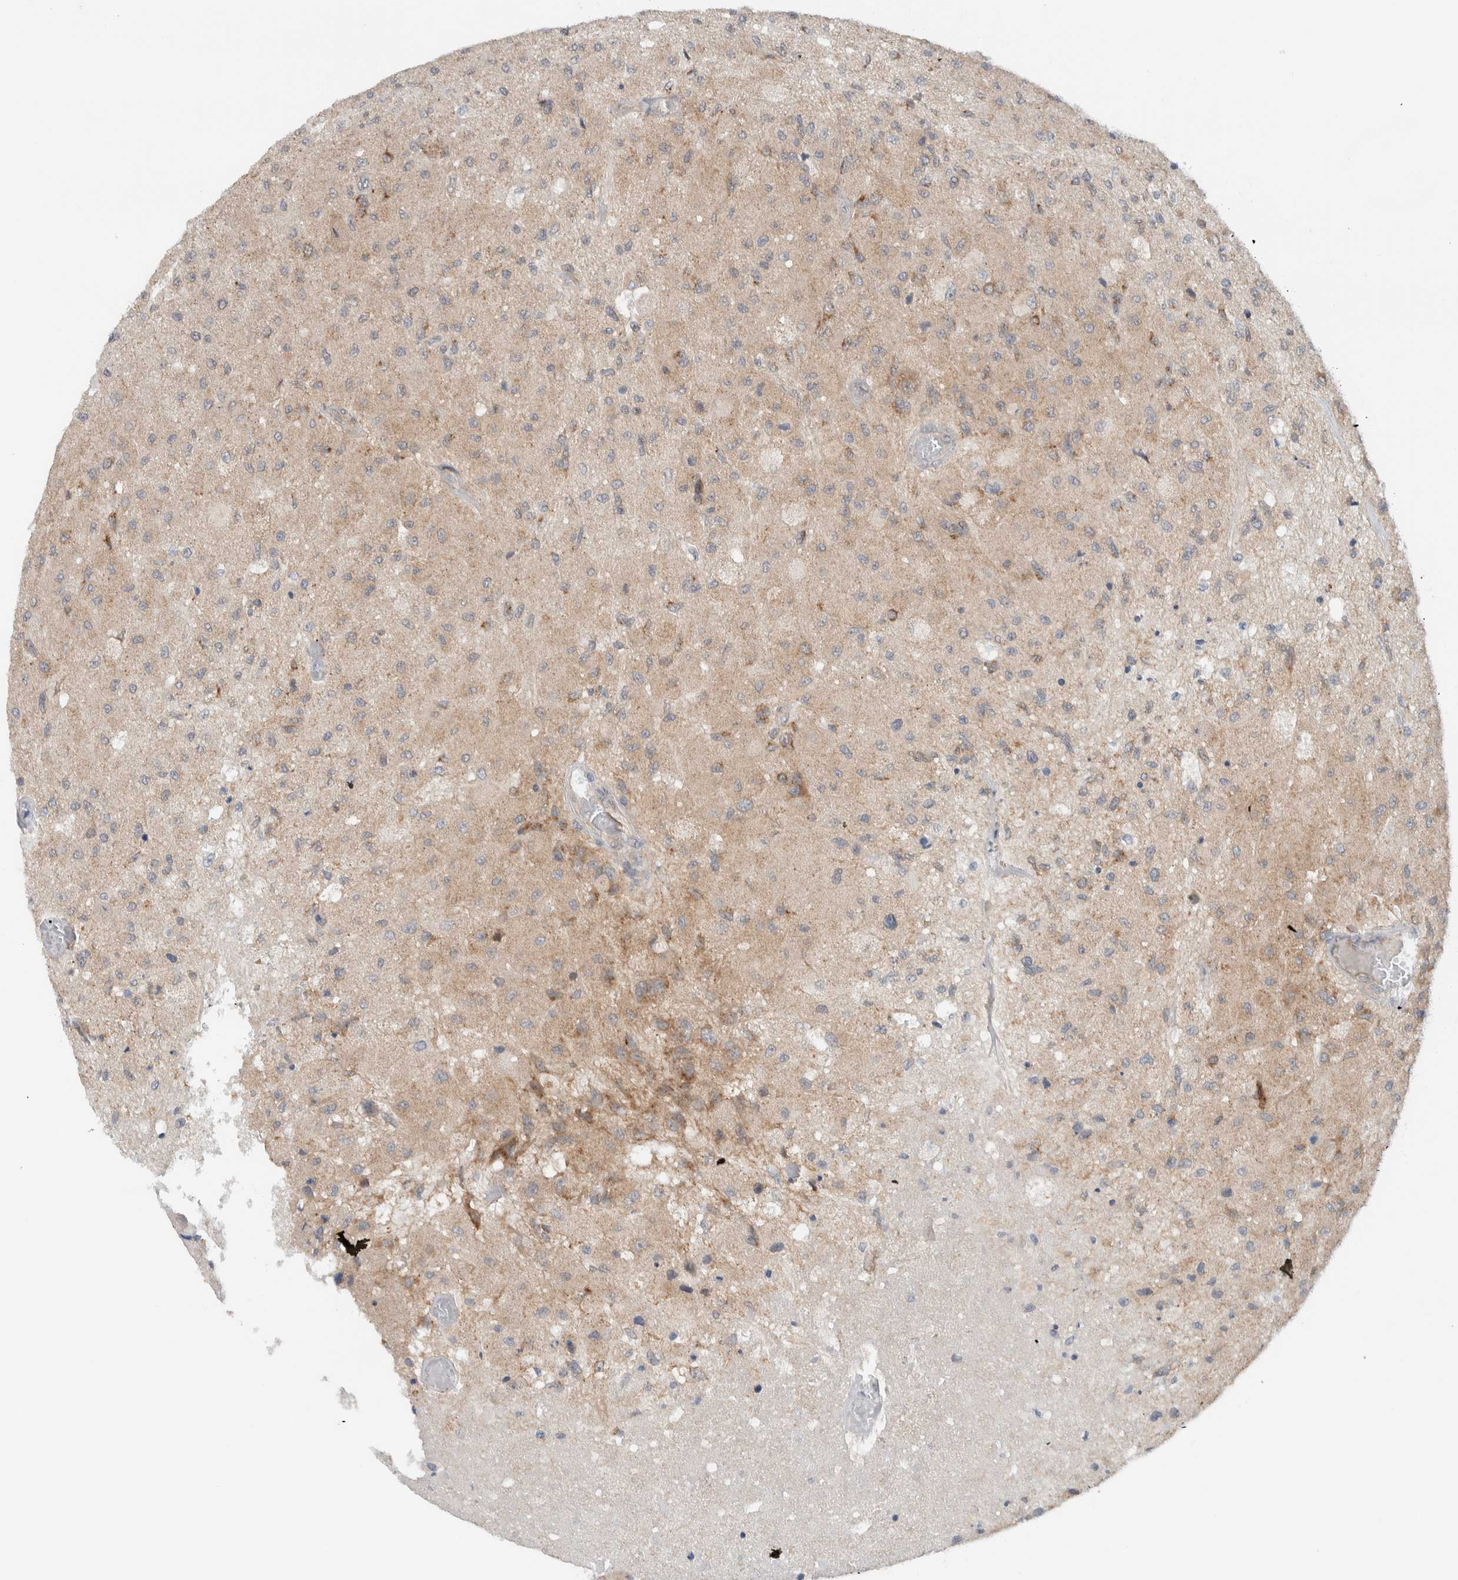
{"staining": {"intensity": "moderate", "quantity": "<25%", "location": "cytoplasmic/membranous"}, "tissue": "glioma", "cell_type": "Tumor cells", "image_type": "cancer", "snomed": [{"axis": "morphology", "description": "Normal tissue, NOS"}, {"axis": "morphology", "description": "Glioma, malignant, High grade"}, {"axis": "topography", "description": "Cerebral cortex"}], "caption": "High-magnification brightfield microscopy of malignant glioma (high-grade) stained with DAB (brown) and counterstained with hematoxylin (blue). tumor cells exhibit moderate cytoplasmic/membranous positivity is appreciated in approximately<25% of cells. The staining was performed using DAB (3,3'-diaminobenzidine) to visualize the protein expression in brown, while the nuclei were stained in blue with hematoxylin (Magnification: 20x).", "gene": "RERE", "patient": {"sex": "male", "age": 77}}